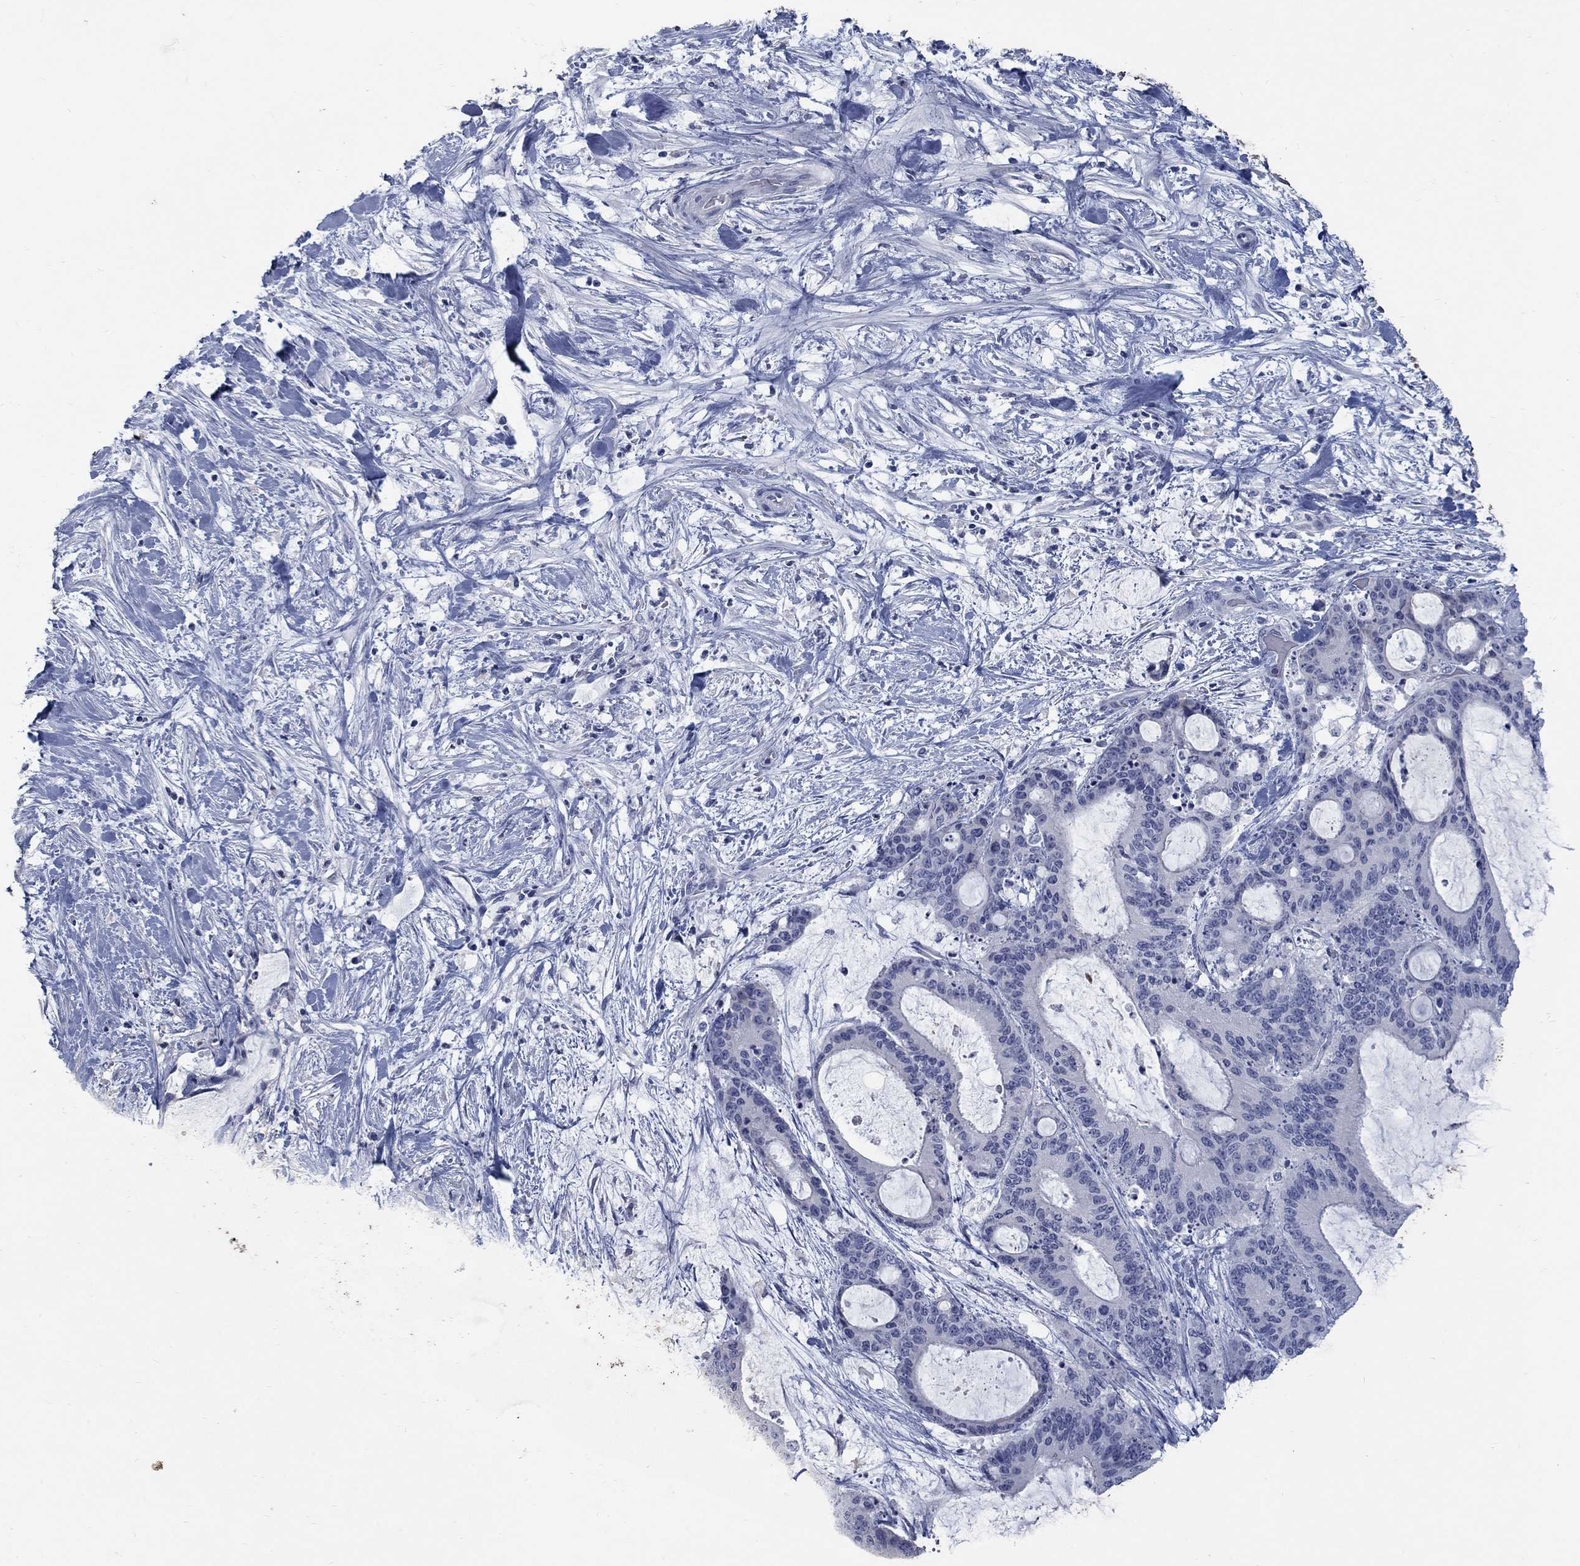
{"staining": {"intensity": "negative", "quantity": "none", "location": "none"}, "tissue": "liver cancer", "cell_type": "Tumor cells", "image_type": "cancer", "snomed": [{"axis": "morphology", "description": "Normal tissue, NOS"}, {"axis": "morphology", "description": "Cholangiocarcinoma"}, {"axis": "topography", "description": "Liver"}, {"axis": "topography", "description": "Peripheral nerve tissue"}], "caption": "The immunohistochemistry (IHC) histopathology image has no significant positivity in tumor cells of liver cancer tissue.", "gene": "RFTN2", "patient": {"sex": "female", "age": 73}}